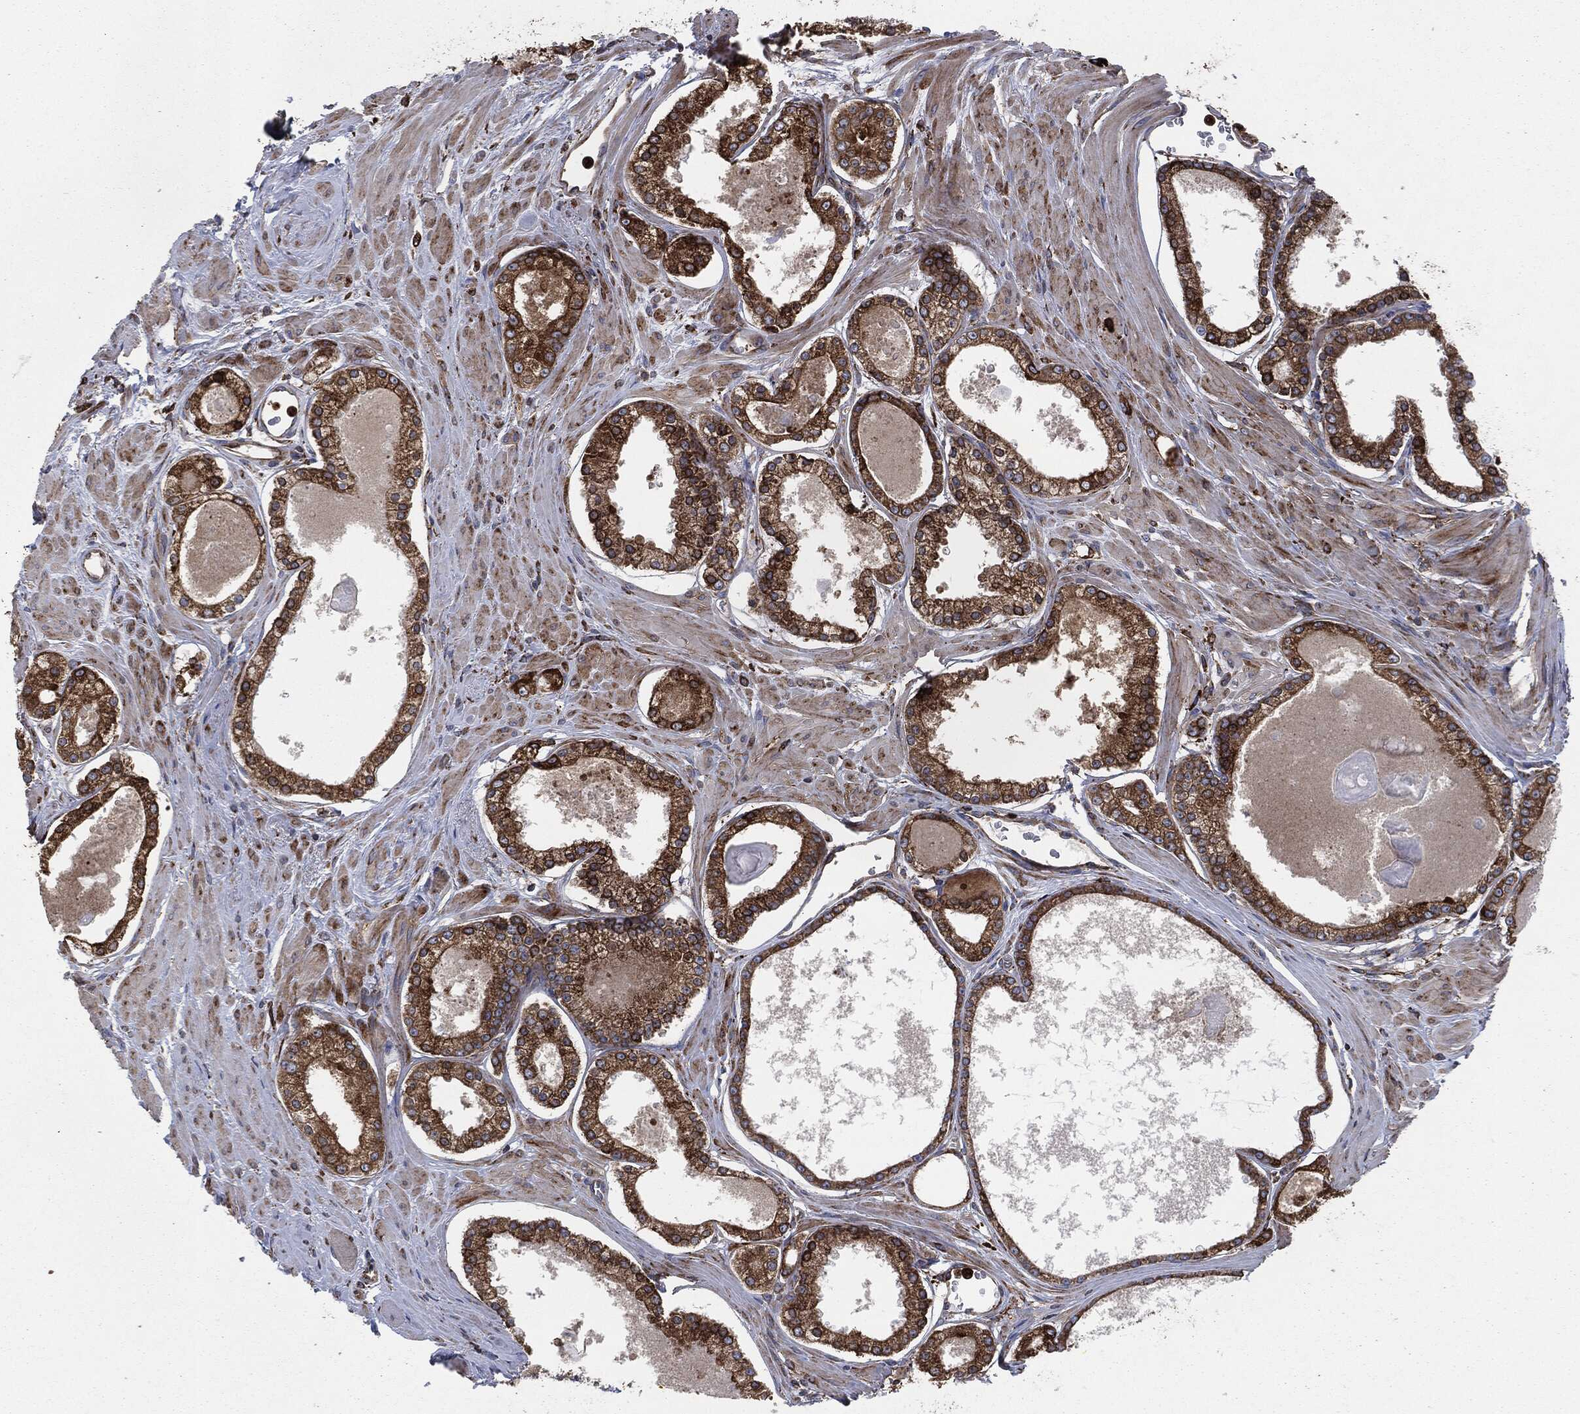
{"staining": {"intensity": "strong", "quantity": ">75%", "location": "cytoplasmic/membranous"}, "tissue": "prostate cancer", "cell_type": "Tumor cells", "image_type": "cancer", "snomed": [{"axis": "morphology", "description": "Adenocarcinoma, NOS"}, {"axis": "topography", "description": "Prostate"}], "caption": "Human prostate cancer (adenocarcinoma) stained with a protein marker displays strong staining in tumor cells.", "gene": "CALR", "patient": {"sex": "male", "age": 61}}